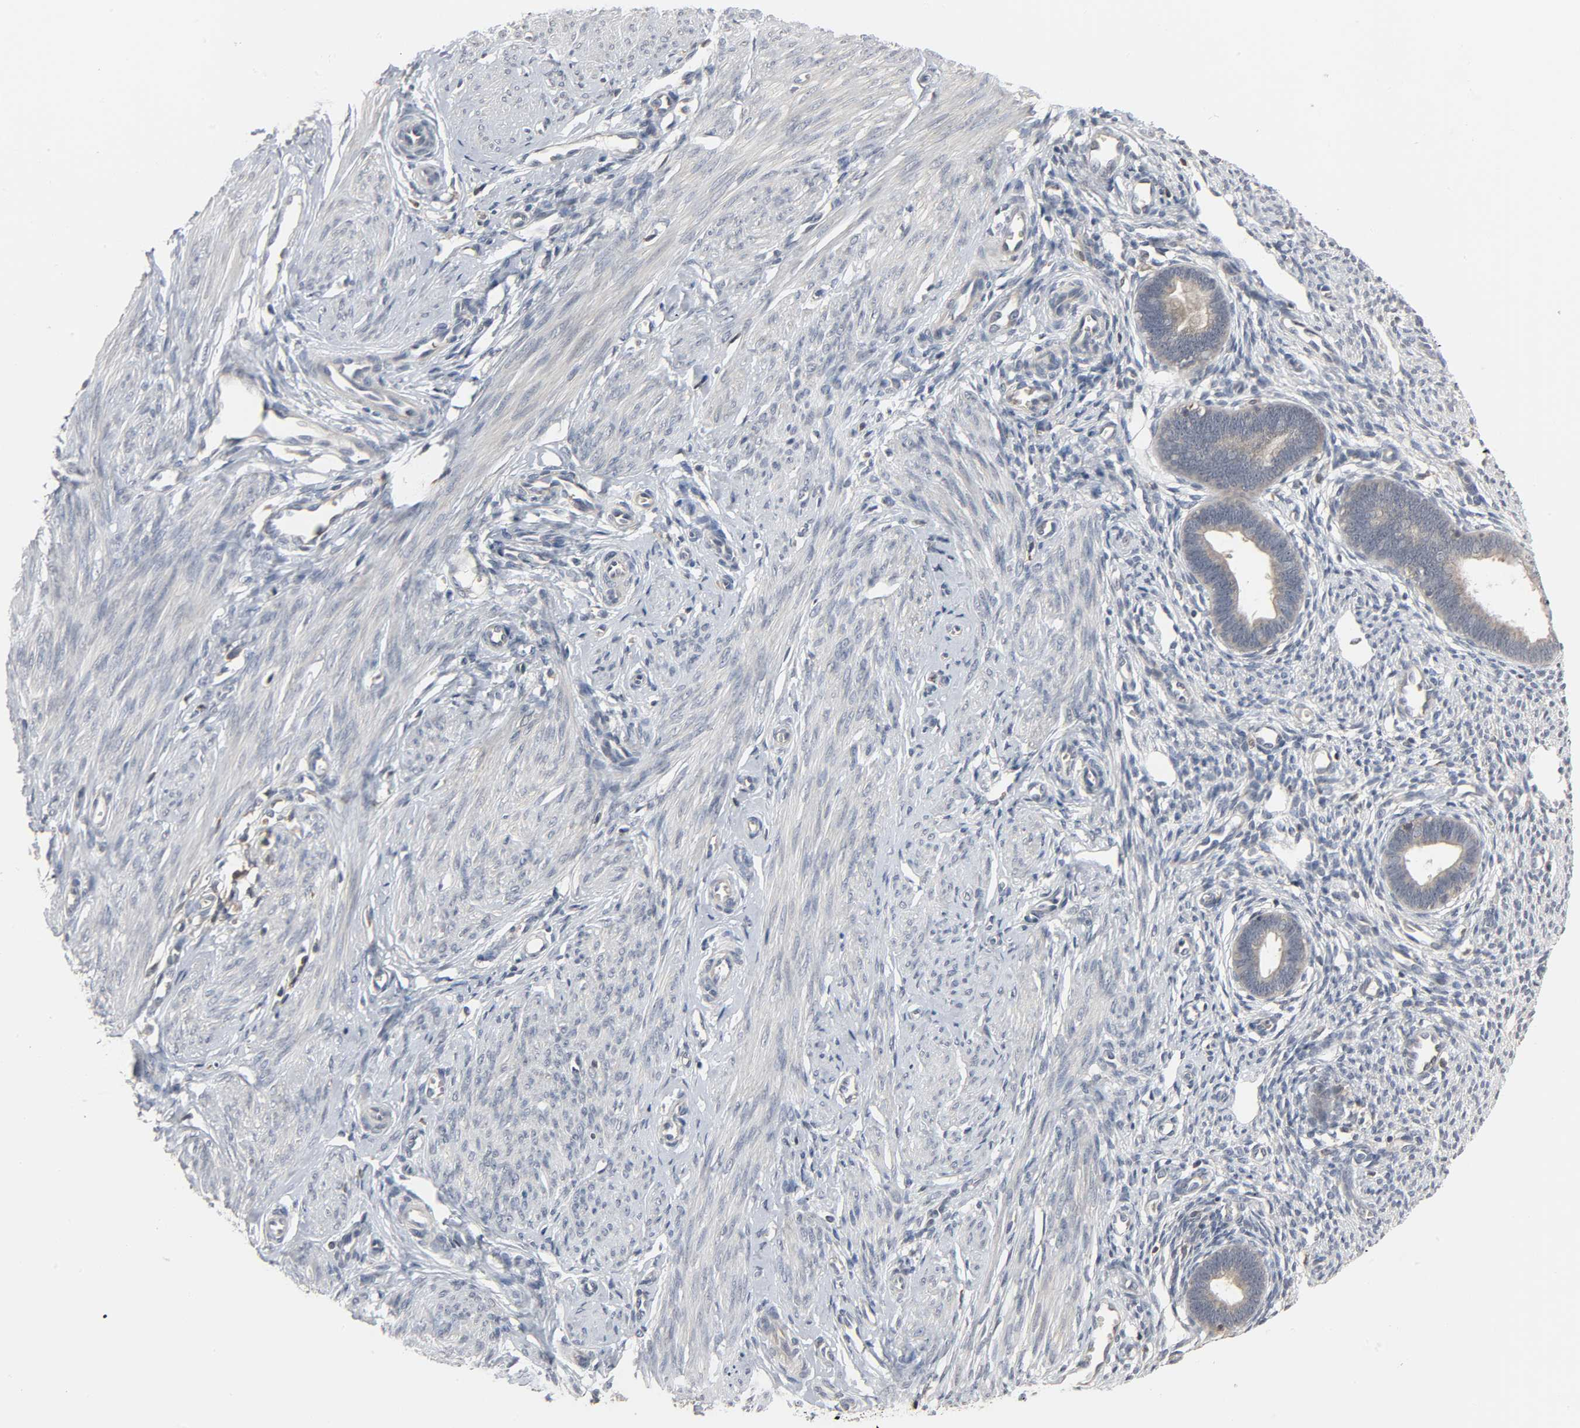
{"staining": {"intensity": "negative", "quantity": "none", "location": "none"}, "tissue": "endometrium", "cell_type": "Cells in endometrial stroma", "image_type": "normal", "snomed": [{"axis": "morphology", "description": "Normal tissue, NOS"}, {"axis": "topography", "description": "Endometrium"}], "caption": "High magnification brightfield microscopy of benign endometrium stained with DAB (3,3'-diaminobenzidine) (brown) and counterstained with hematoxylin (blue): cells in endometrial stroma show no significant positivity.", "gene": "PLEKHA2", "patient": {"sex": "female", "age": 27}}